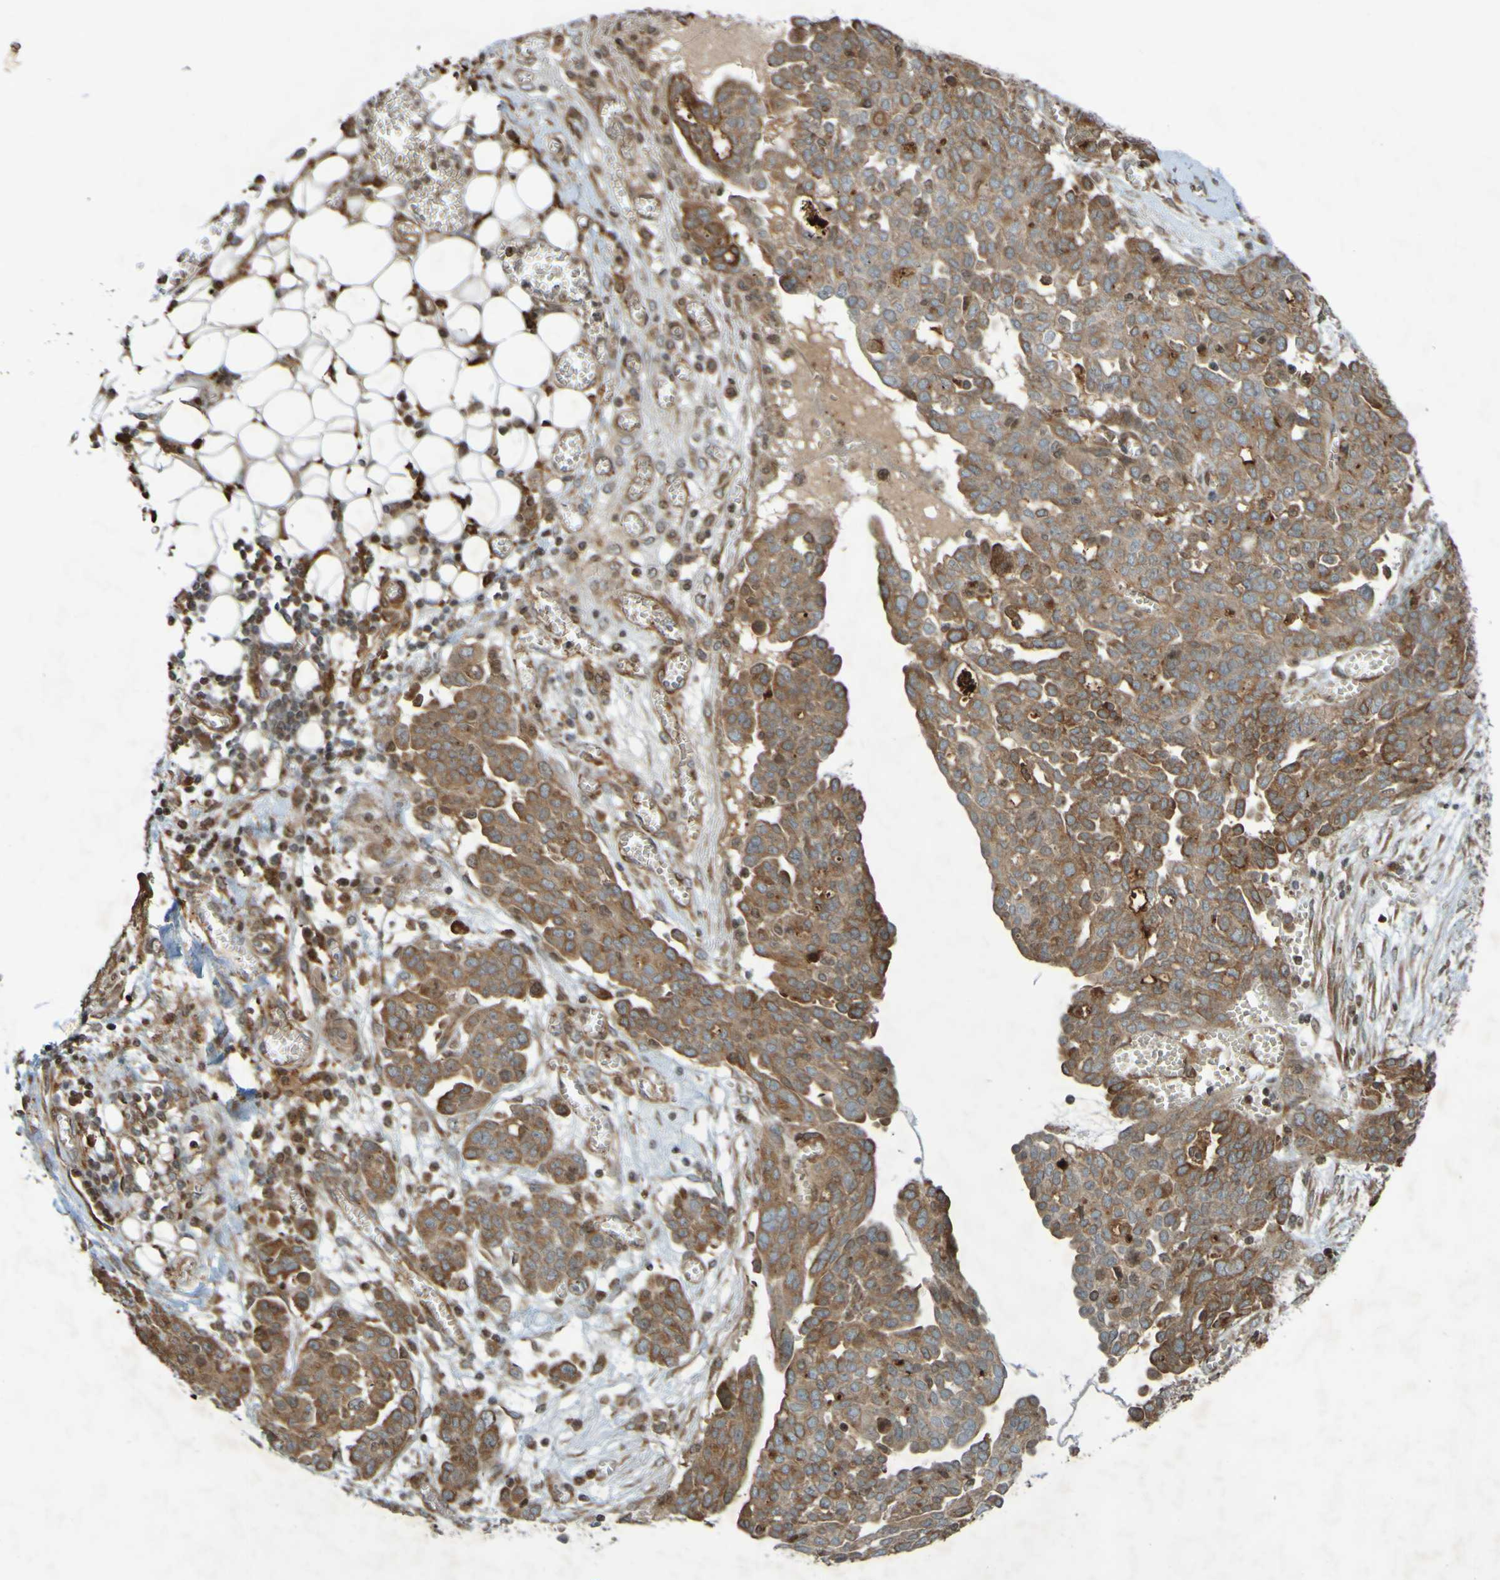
{"staining": {"intensity": "moderate", "quantity": ">75%", "location": "cytoplasmic/membranous"}, "tissue": "ovarian cancer", "cell_type": "Tumor cells", "image_type": "cancer", "snomed": [{"axis": "morphology", "description": "Cystadenocarcinoma, serous, NOS"}, {"axis": "topography", "description": "Soft tissue"}, {"axis": "topography", "description": "Ovary"}], "caption": "A brown stain shows moderate cytoplasmic/membranous staining of a protein in human ovarian serous cystadenocarcinoma tumor cells.", "gene": "GUCY1A1", "patient": {"sex": "female", "age": 57}}